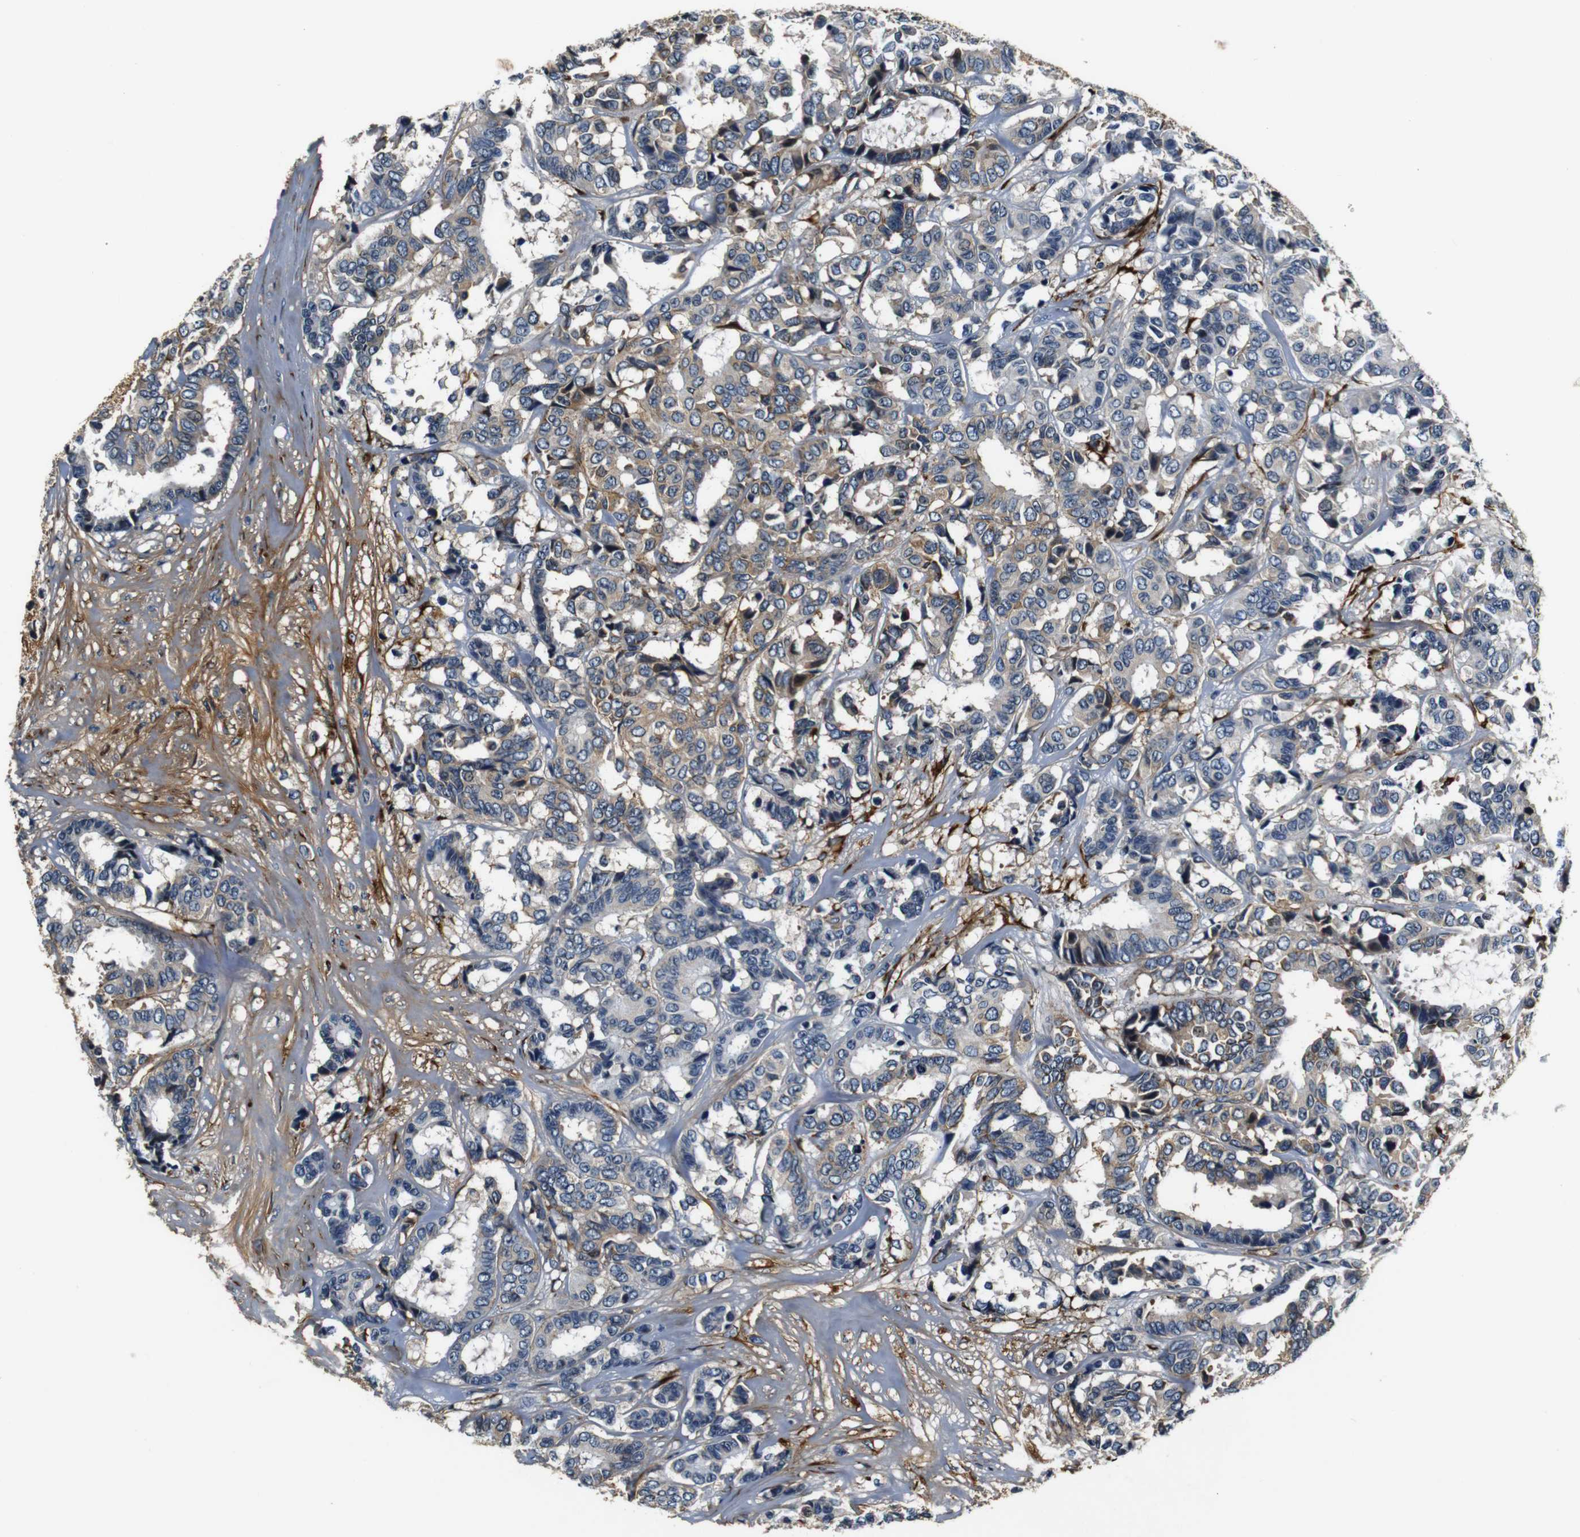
{"staining": {"intensity": "weak", "quantity": "<25%", "location": "cytoplasmic/membranous"}, "tissue": "breast cancer", "cell_type": "Tumor cells", "image_type": "cancer", "snomed": [{"axis": "morphology", "description": "Duct carcinoma"}, {"axis": "topography", "description": "Breast"}], "caption": "High magnification brightfield microscopy of breast cancer stained with DAB (3,3'-diaminobenzidine) (brown) and counterstained with hematoxylin (blue): tumor cells show no significant staining. The staining is performed using DAB brown chromogen with nuclei counter-stained in using hematoxylin.", "gene": "COL1A1", "patient": {"sex": "female", "age": 87}}